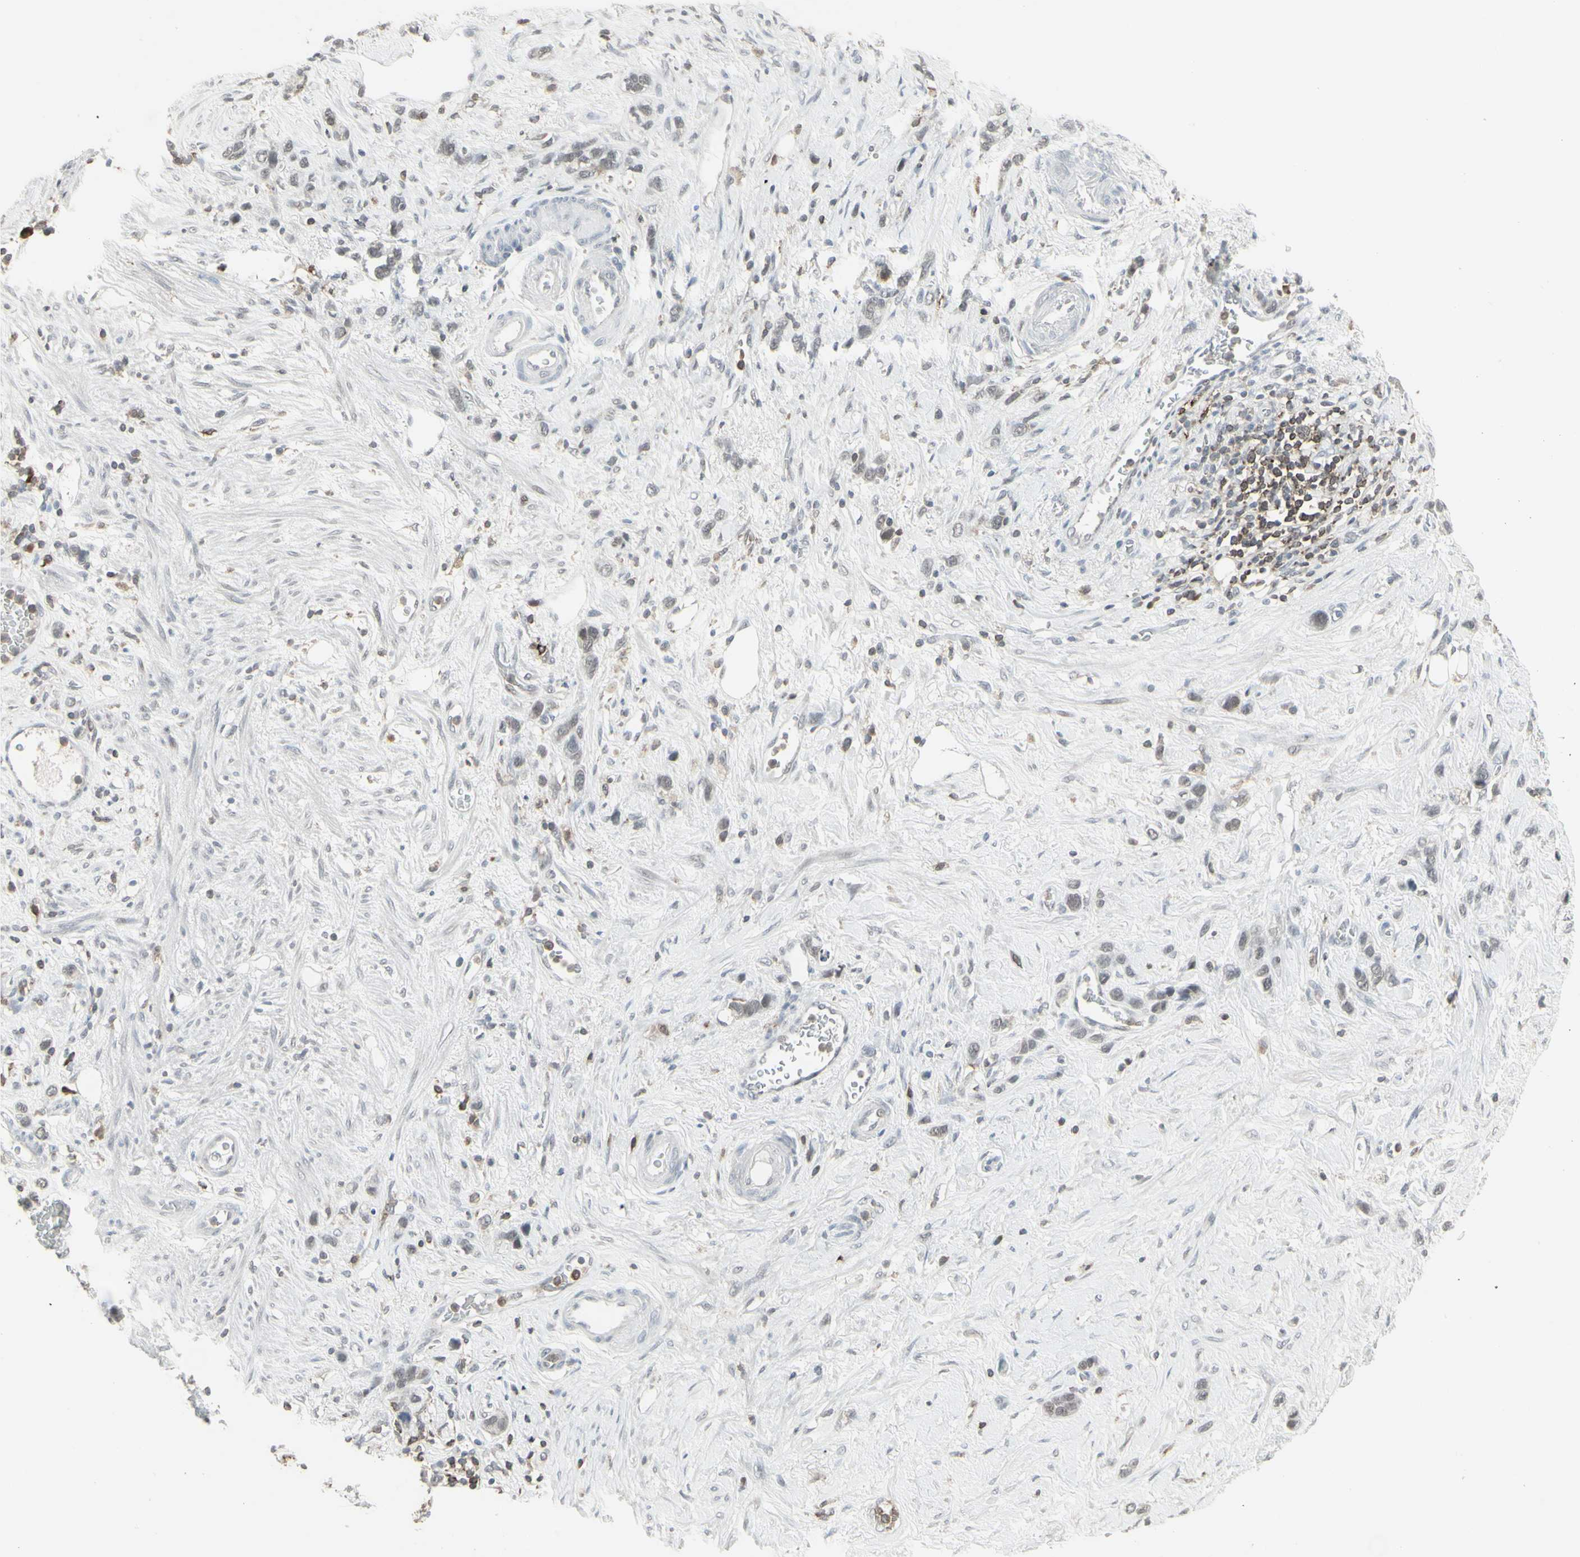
{"staining": {"intensity": "negative", "quantity": "none", "location": "none"}, "tissue": "stomach cancer", "cell_type": "Tumor cells", "image_type": "cancer", "snomed": [{"axis": "morphology", "description": "Adenocarcinoma, NOS"}, {"axis": "morphology", "description": "Adenocarcinoma, High grade"}, {"axis": "topography", "description": "Stomach, upper"}, {"axis": "topography", "description": "Stomach, lower"}], "caption": "DAB immunohistochemical staining of adenocarcinoma (high-grade) (stomach) demonstrates no significant staining in tumor cells.", "gene": "SAMSN1", "patient": {"sex": "female", "age": 65}}